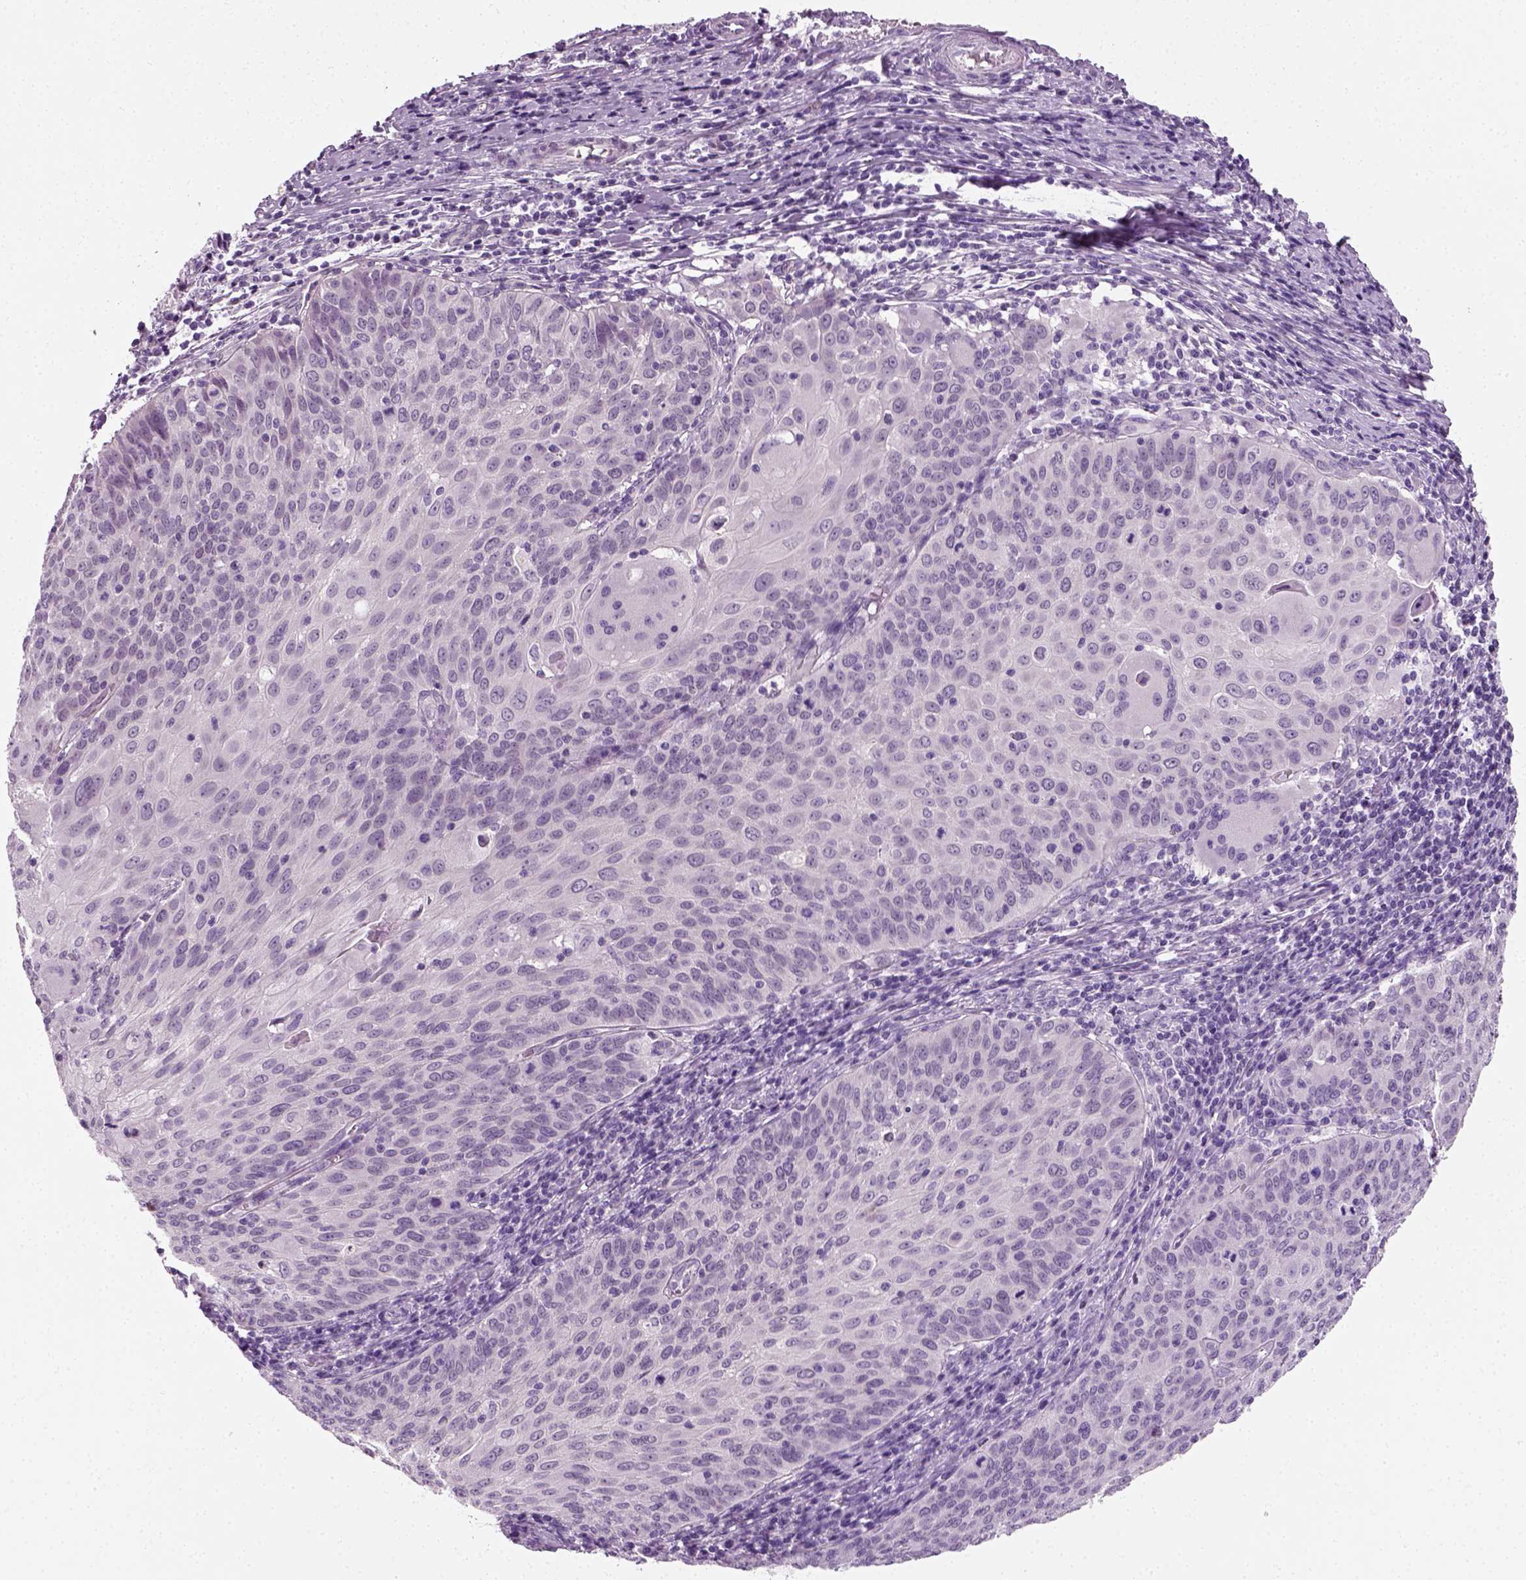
{"staining": {"intensity": "negative", "quantity": "none", "location": "none"}, "tissue": "cervical cancer", "cell_type": "Tumor cells", "image_type": "cancer", "snomed": [{"axis": "morphology", "description": "Squamous cell carcinoma, NOS"}, {"axis": "topography", "description": "Cervix"}], "caption": "Photomicrograph shows no protein staining in tumor cells of squamous cell carcinoma (cervical) tissue.", "gene": "SPATA31E1", "patient": {"sex": "female", "age": 65}}